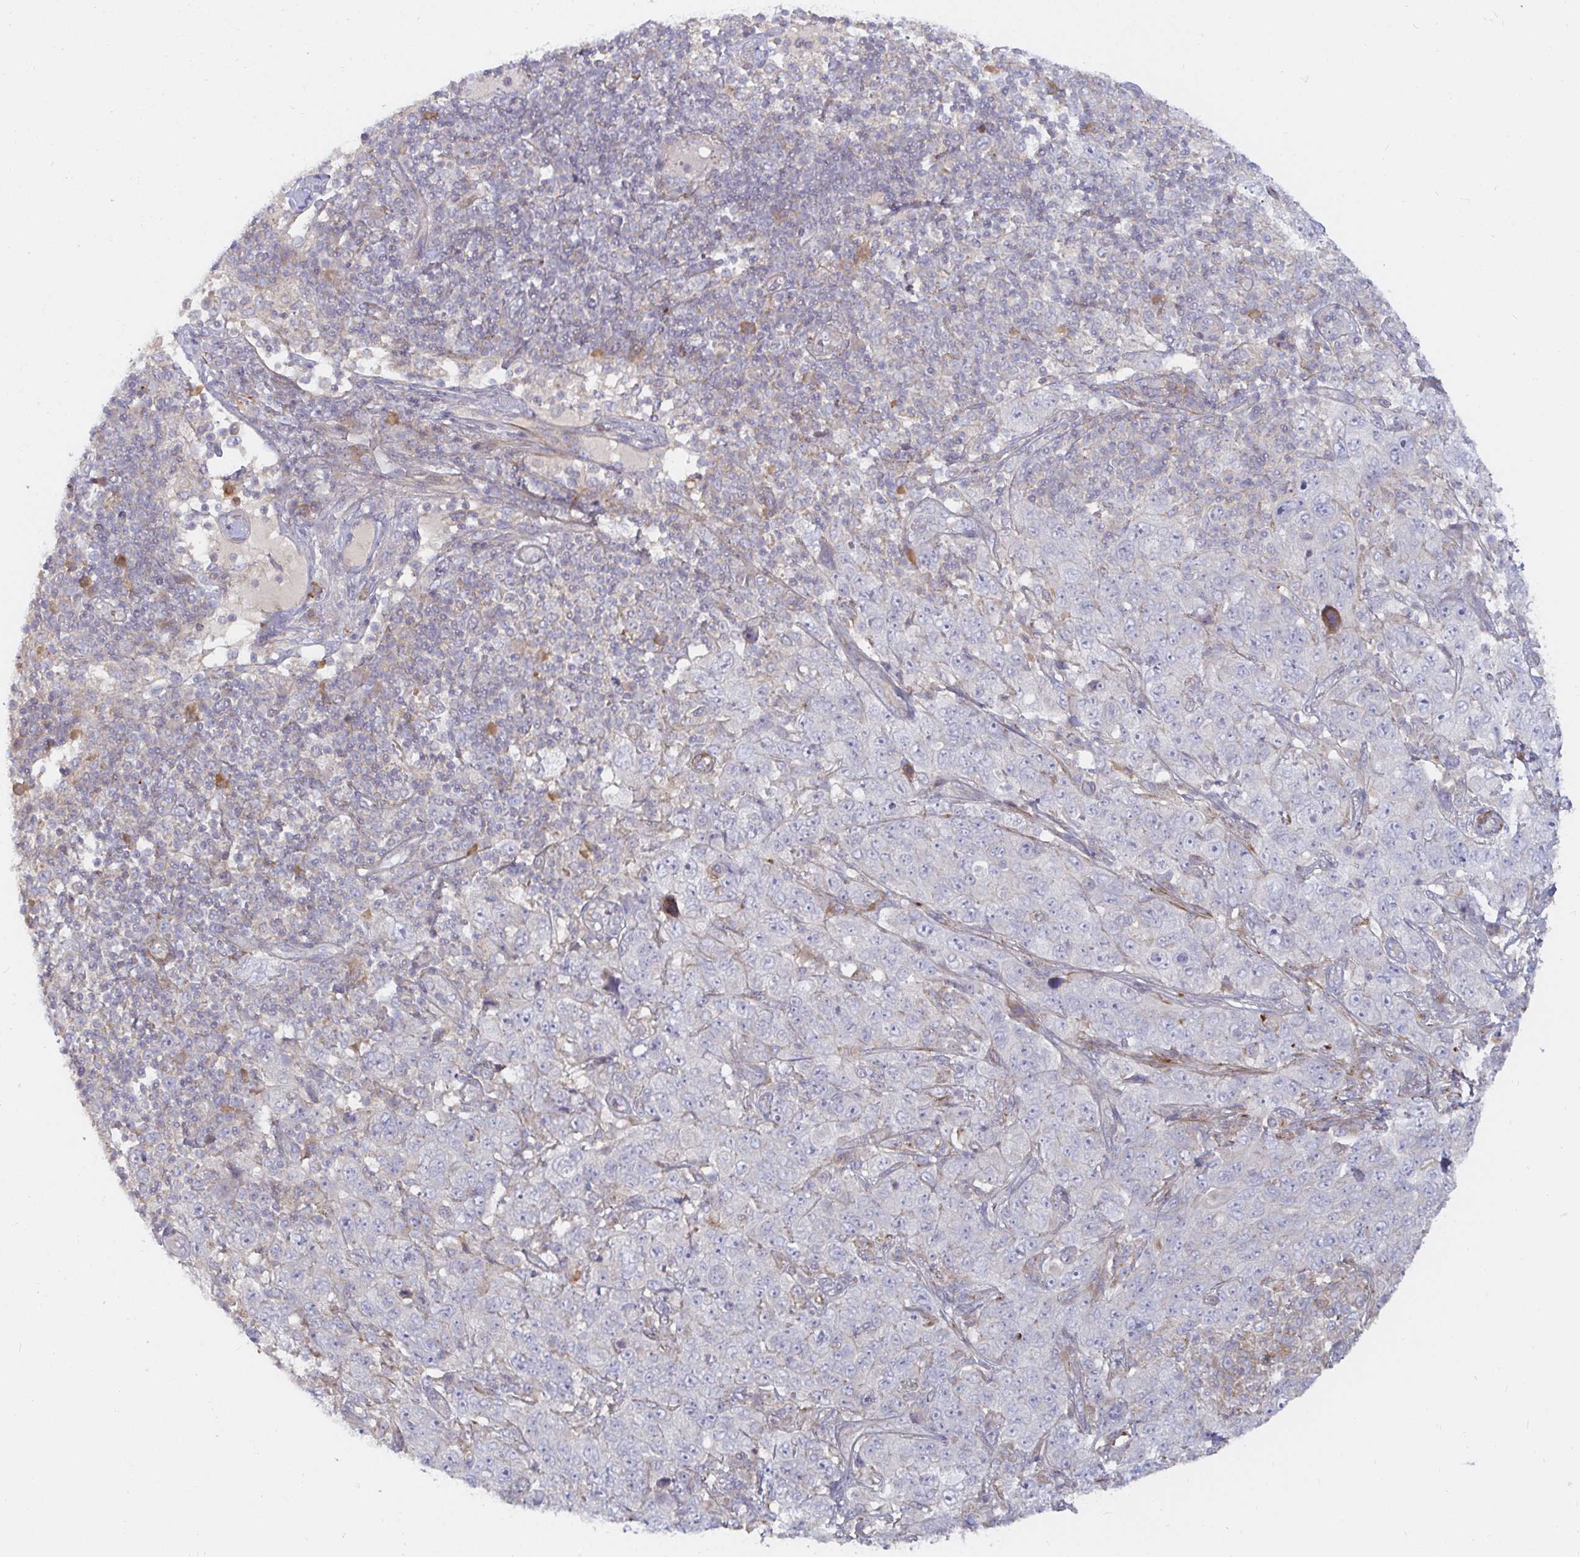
{"staining": {"intensity": "negative", "quantity": "none", "location": "none"}, "tissue": "pancreatic cancer", "cell_type": "Tumor cells", "image_type": "cancer", "snomed": [{"axis": "morphology", "description": "Adenocarcinoma, NOS"}, {"axis": "topography", "description": "Pancreas"}], "caption": "Histopathology image shows no protein expression in tumor cells of pancreatic cancer (adenocarcinoma) tissue. (DAB immunohistochemistry (IHC) visualized using brightfield microscopy, high magnification).", "gene": "SSH2", "patient": {"sex": "male", "age": 68}}